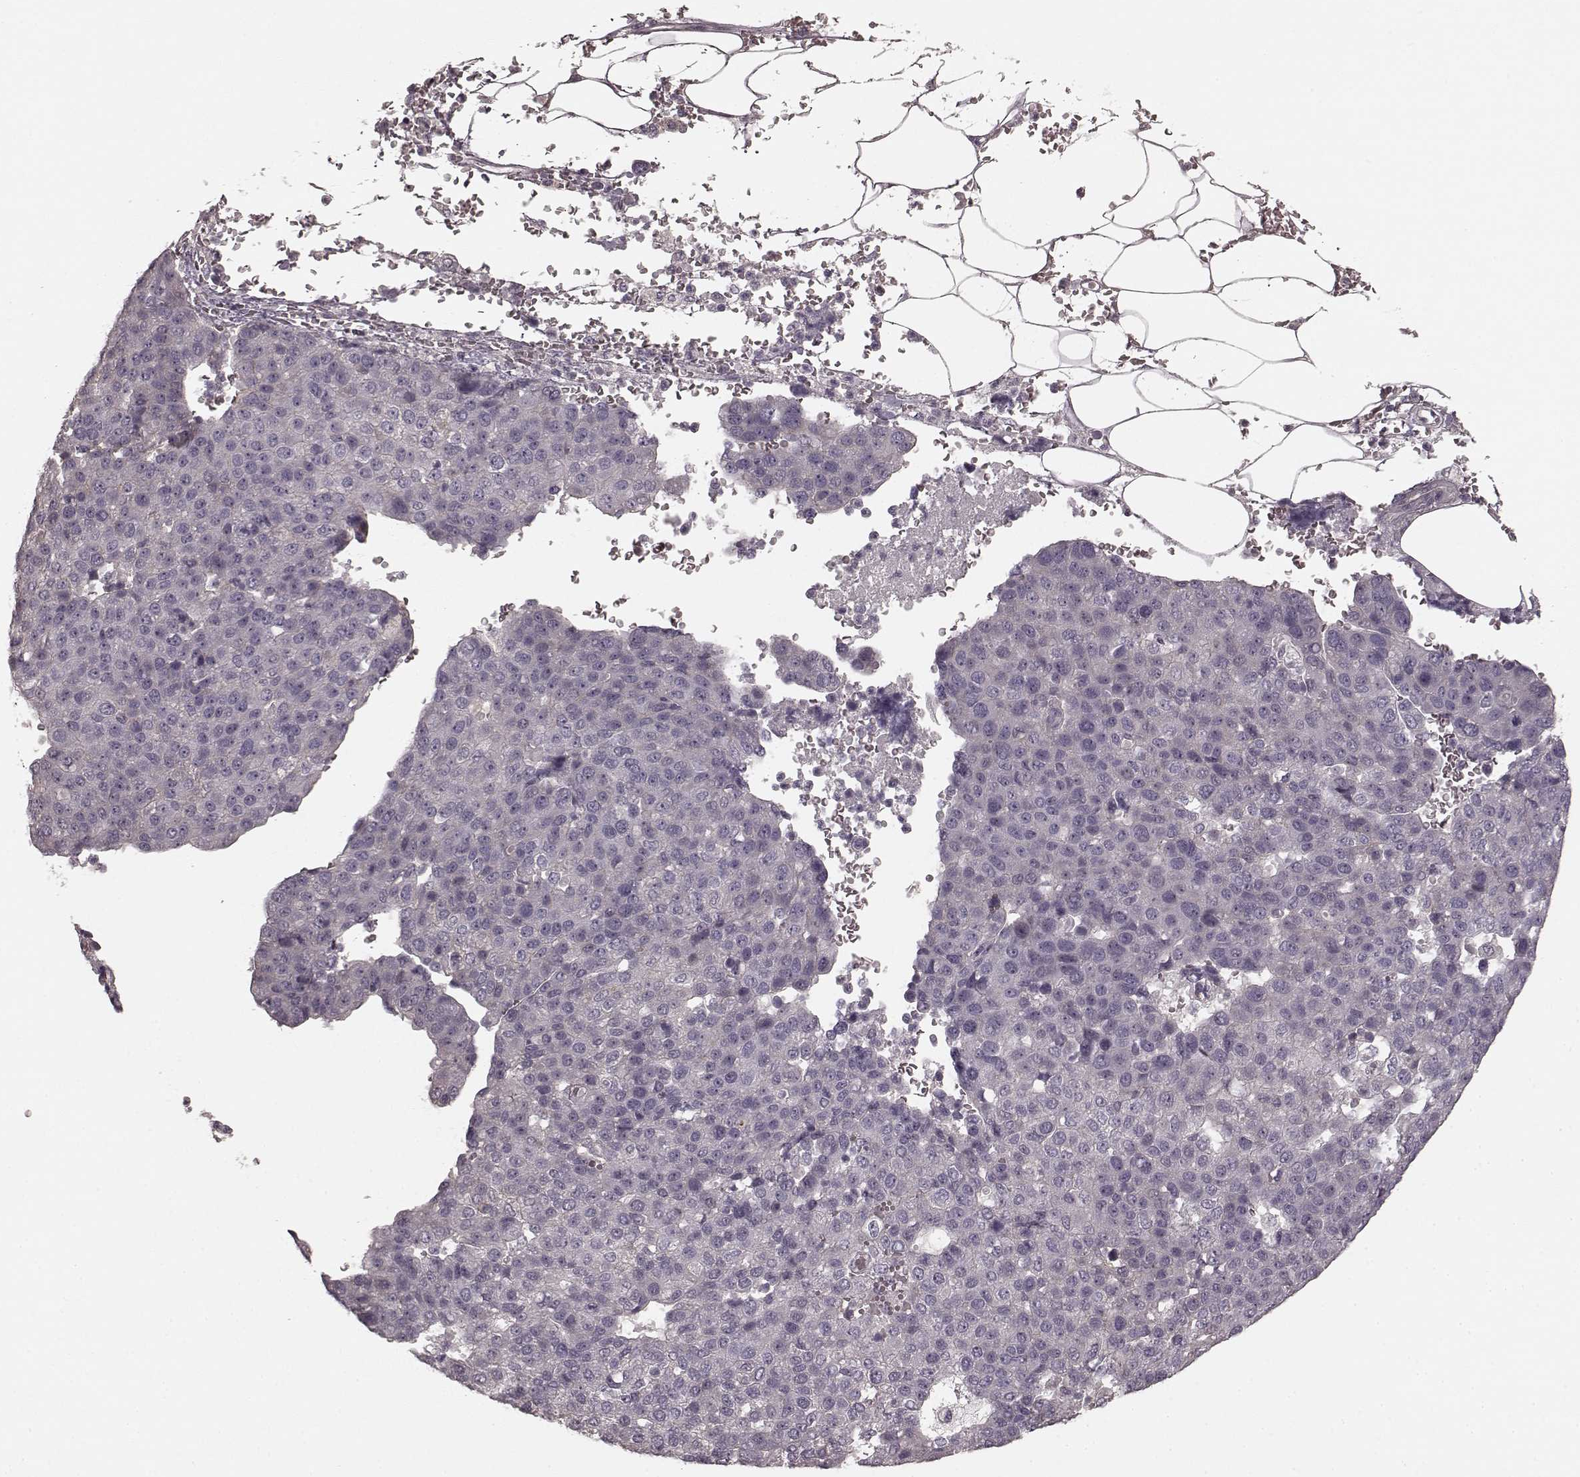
{"staining": {"intensity": "negative", "quantity": "none", "location": "none"}, "tissue": "pancreatic cancer", "cell_type": "Tumor cells", "image_type": "cancer", "snomed": [{"axis": "morphology", "description": "Adenocarcinoma, NOS"}, {"axis": "topography", "description": "Pancreas"}], "caption": "High power microscopy micrograph of an immunohistochemistry histopathology image of pancreatic adenocarcinoma, revealing no significant staining in tumor cells.", "gene": "PRKCE", "patient": {"sex": "female", "age": 61}}